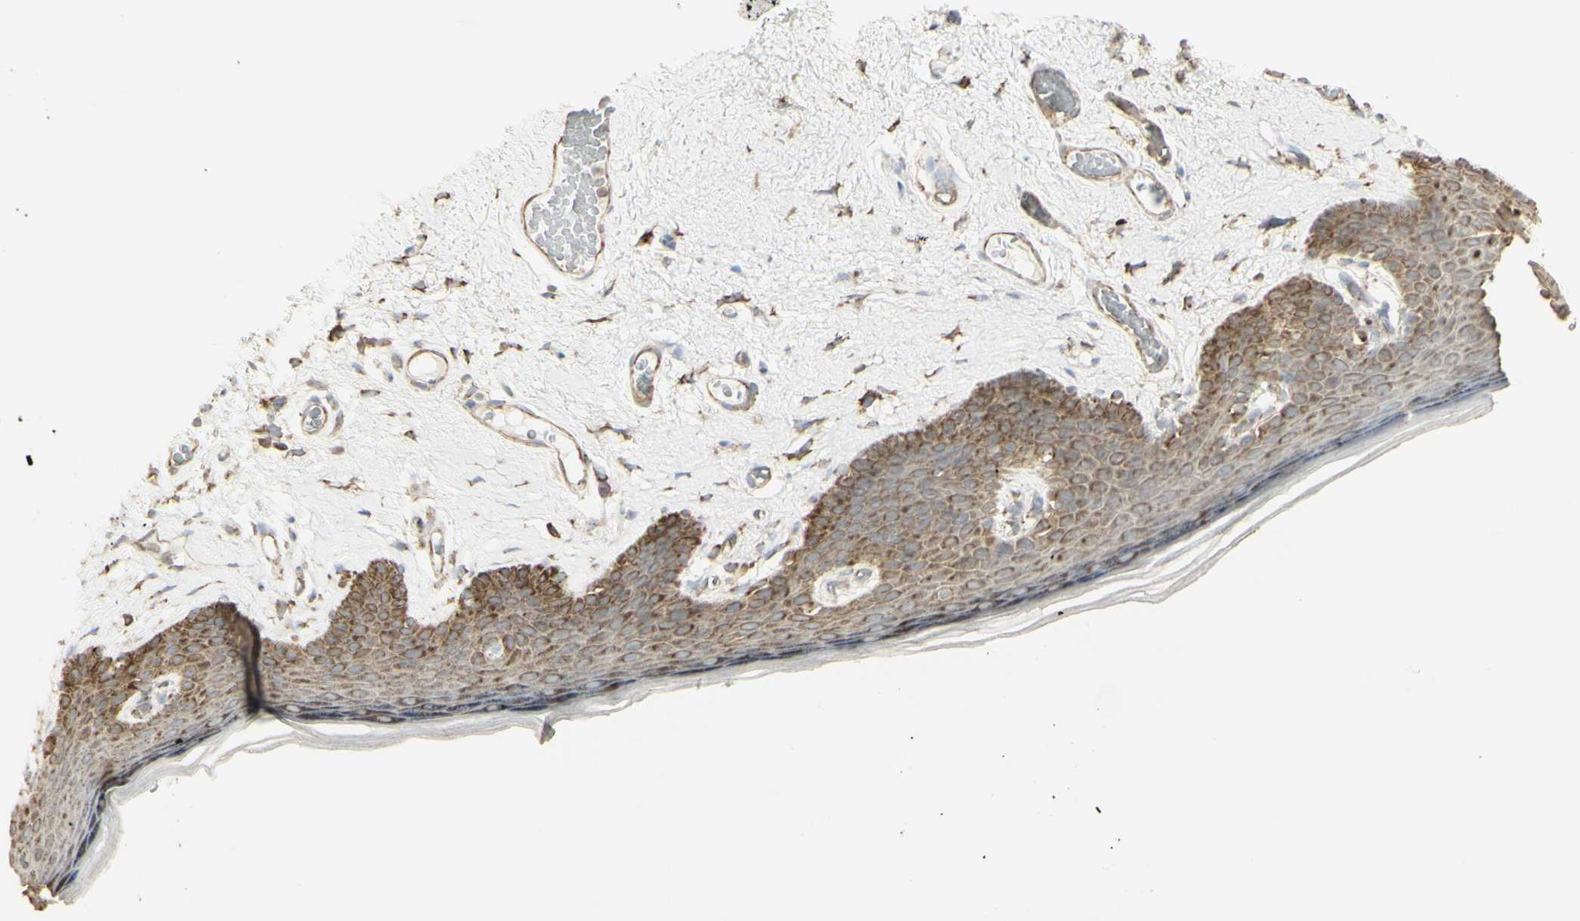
{"staining": {"intensity": "weak", "quantity": ">75%", "location": "cytoplasmic/membranous"}, "tissue": "skin", "cell_type": "Epidermal cells", "image_type": "normal", "snomed": [{"axis": "morphology", "description": "Normal tissue, NOS"}, {"axis": "topography", "description": "Vulva"}], "caption": "DAB (3,3'-diaminobenzidine) immunohistochemical staining of benign human skin reveals weak cytoplasmic/membranous protein expression in approximately >75% of epidermal cells.", "gene": "EEF1B2", "patient": {"sex": "female", "age": 54}}